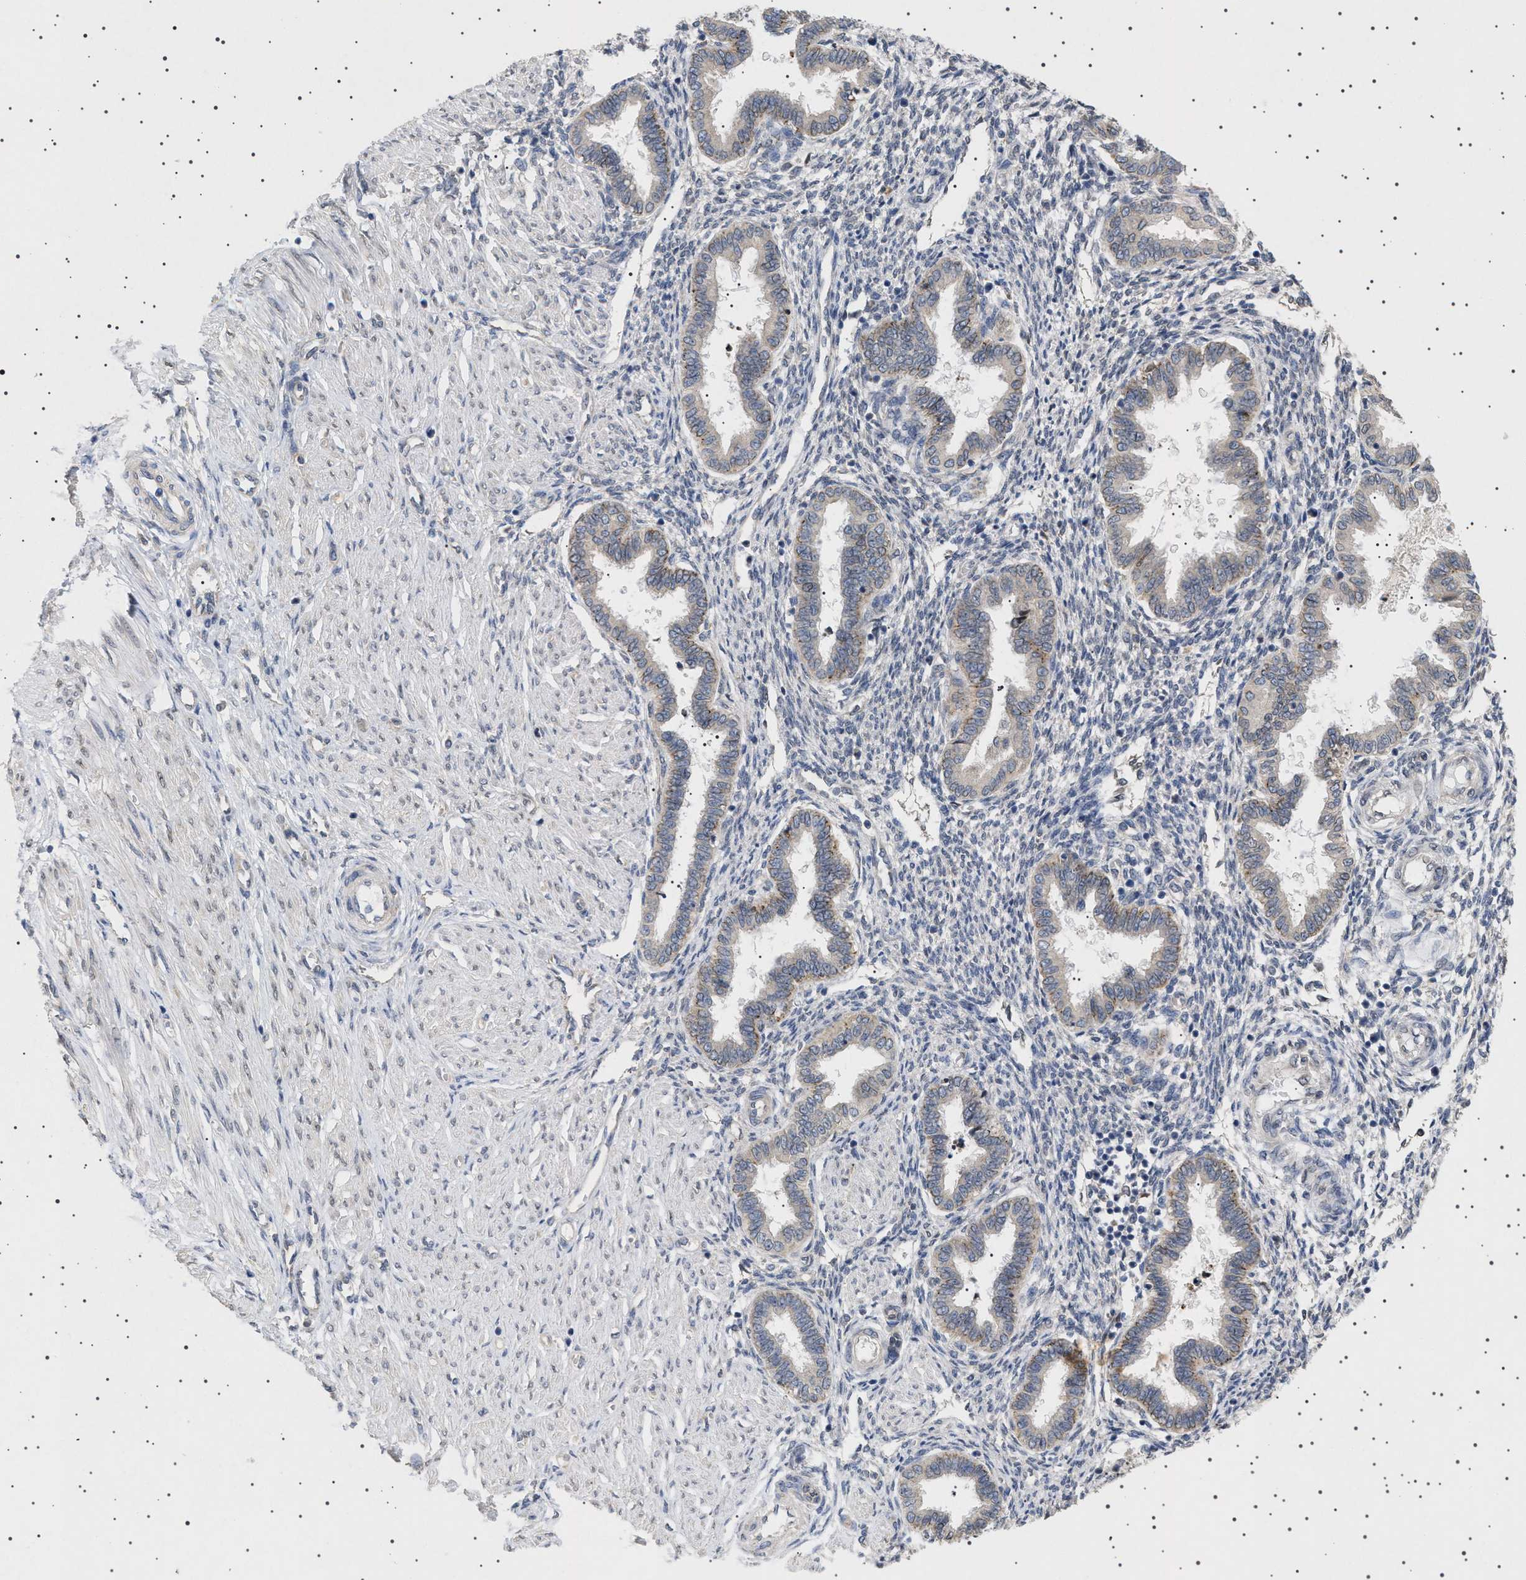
{"staining": {"intensity": "weak", "quantity": "25%-75%", "location": "cytoplasmic/membranous,nuclear"}, "tissue": "endometrium", "cell_type": "Cells in endometrial stroma", "image_type": "normal", "snomed": [{"axis": "morphology", "description": "Normal tissue, NOS"}, {"axis": "topography", "description": "Endometrium"}], "caption": "A brown stain shows weak cytoplasmic/membranous,nuclear positivity of a protein in cells in endometrial stroma of unremarkable human endometrium.", "gene": "NUP93", "patient": {"sex": "female", "age": 33}}